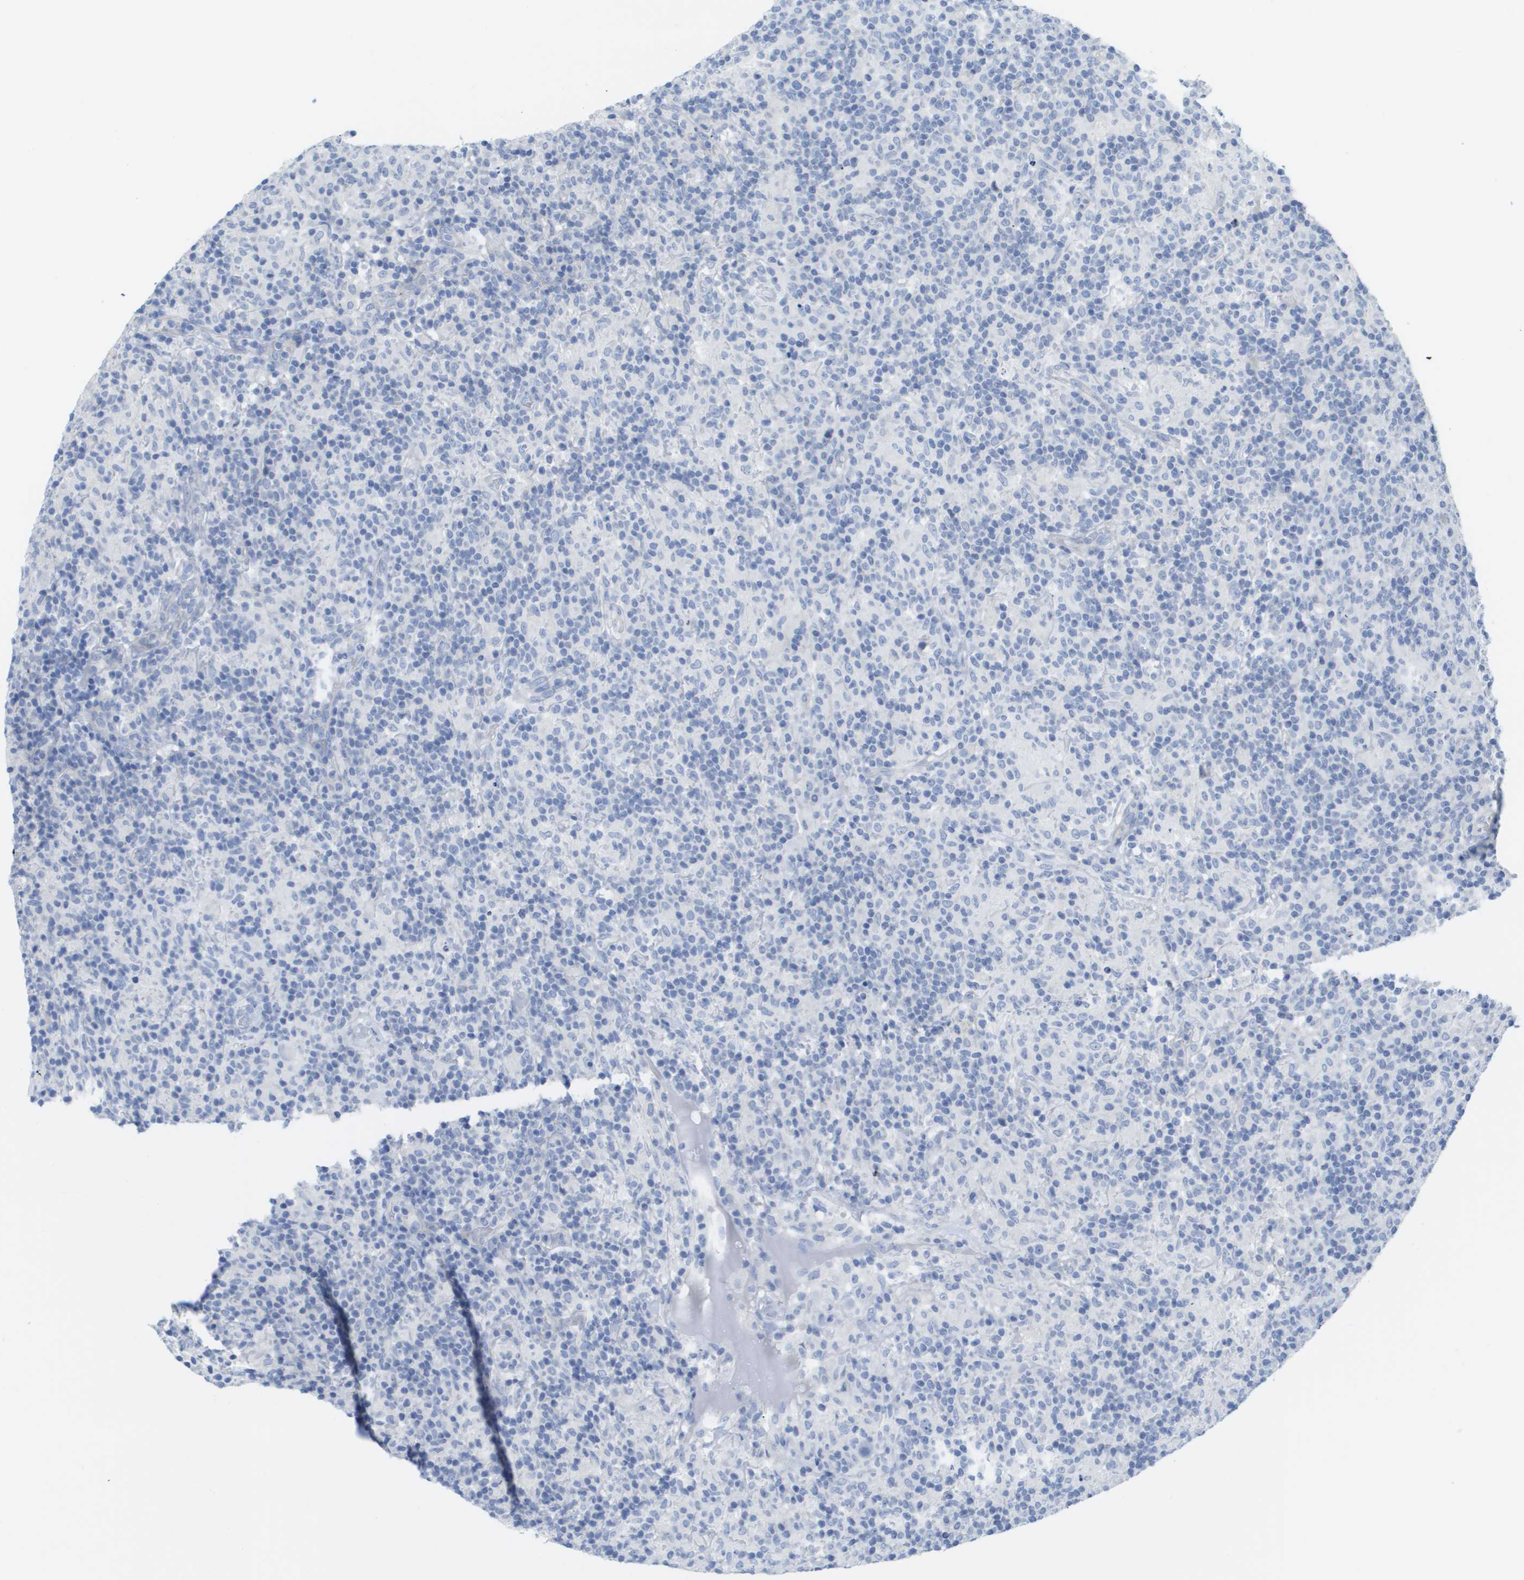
{"staining": {"intensity": "negative", "quantity": "none", "location": "none"}, "tissue": "lymphoma", "cell_type": "Tumor cells", "image_type": "cancer", "snomed": [{"axis": "morphology", "description": "Hodgkin's disease, NOS"}, {"axis": "topography", "description": "Lymph node"}], "caption": "A high-resolution image shows immunohistochemistry (IHC) staining of Hodgkin's disease, which reveals no significant staining in tumor cells.", "gene": "MYL3", "patient": {"sex": "male", "age": 70}}